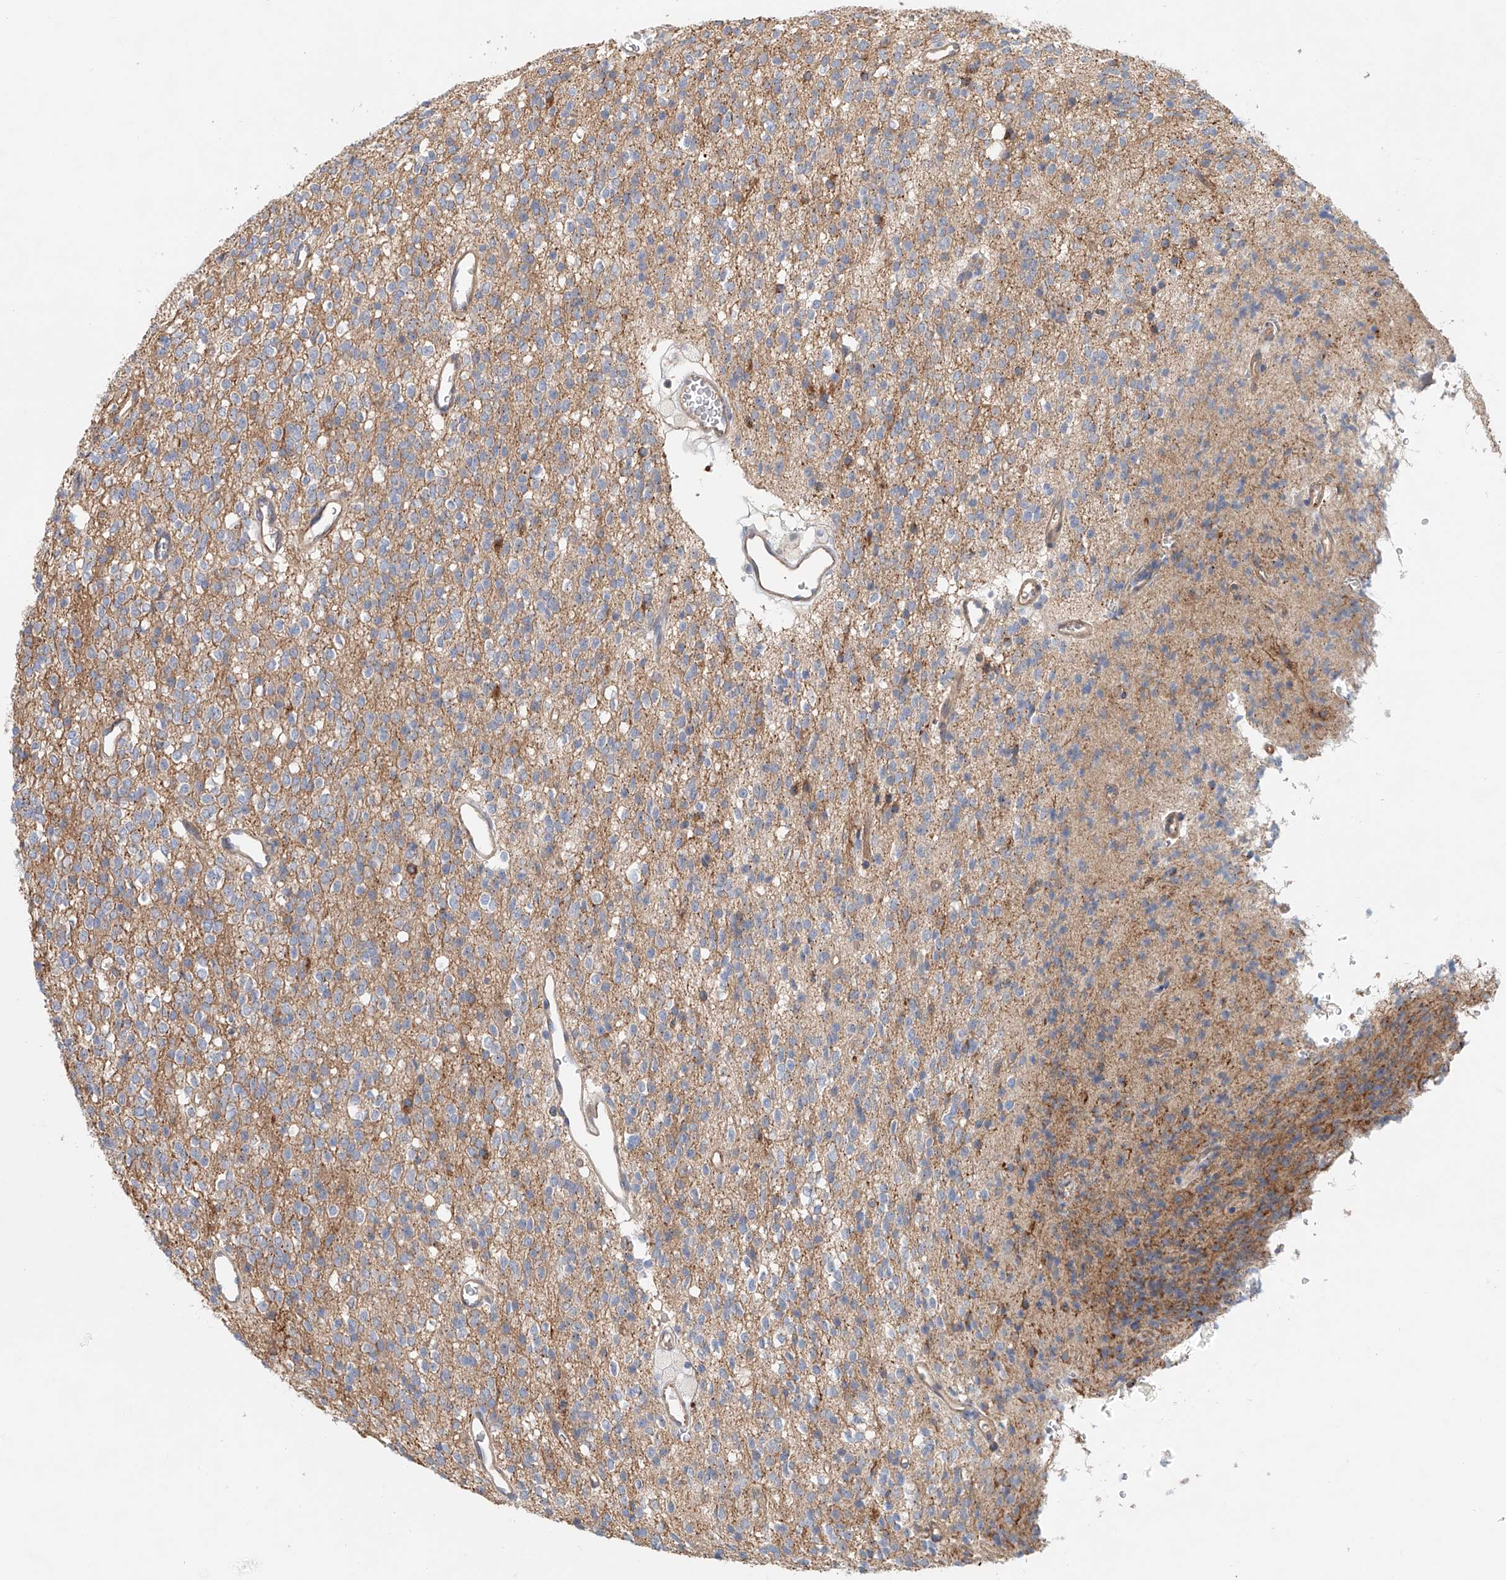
{"staining": {"intensity": "weak", "quantity": "<25%", "location": "cytoplasmic/membranous"}, "tissue": "glioma", "cell_type": "Tumor cells", "image_type": "cancer", "snomed": [{"axis": "morphology", "description": "Glioma, malignant, High grade"}, {"axis": "topography", "description": "Brain"}], "caption": "Glioma stained for a protein using IHC demonstrates no expression tumor cells.", "gene": "FRYL", "patient": {"sex": "male", "age": 34}}